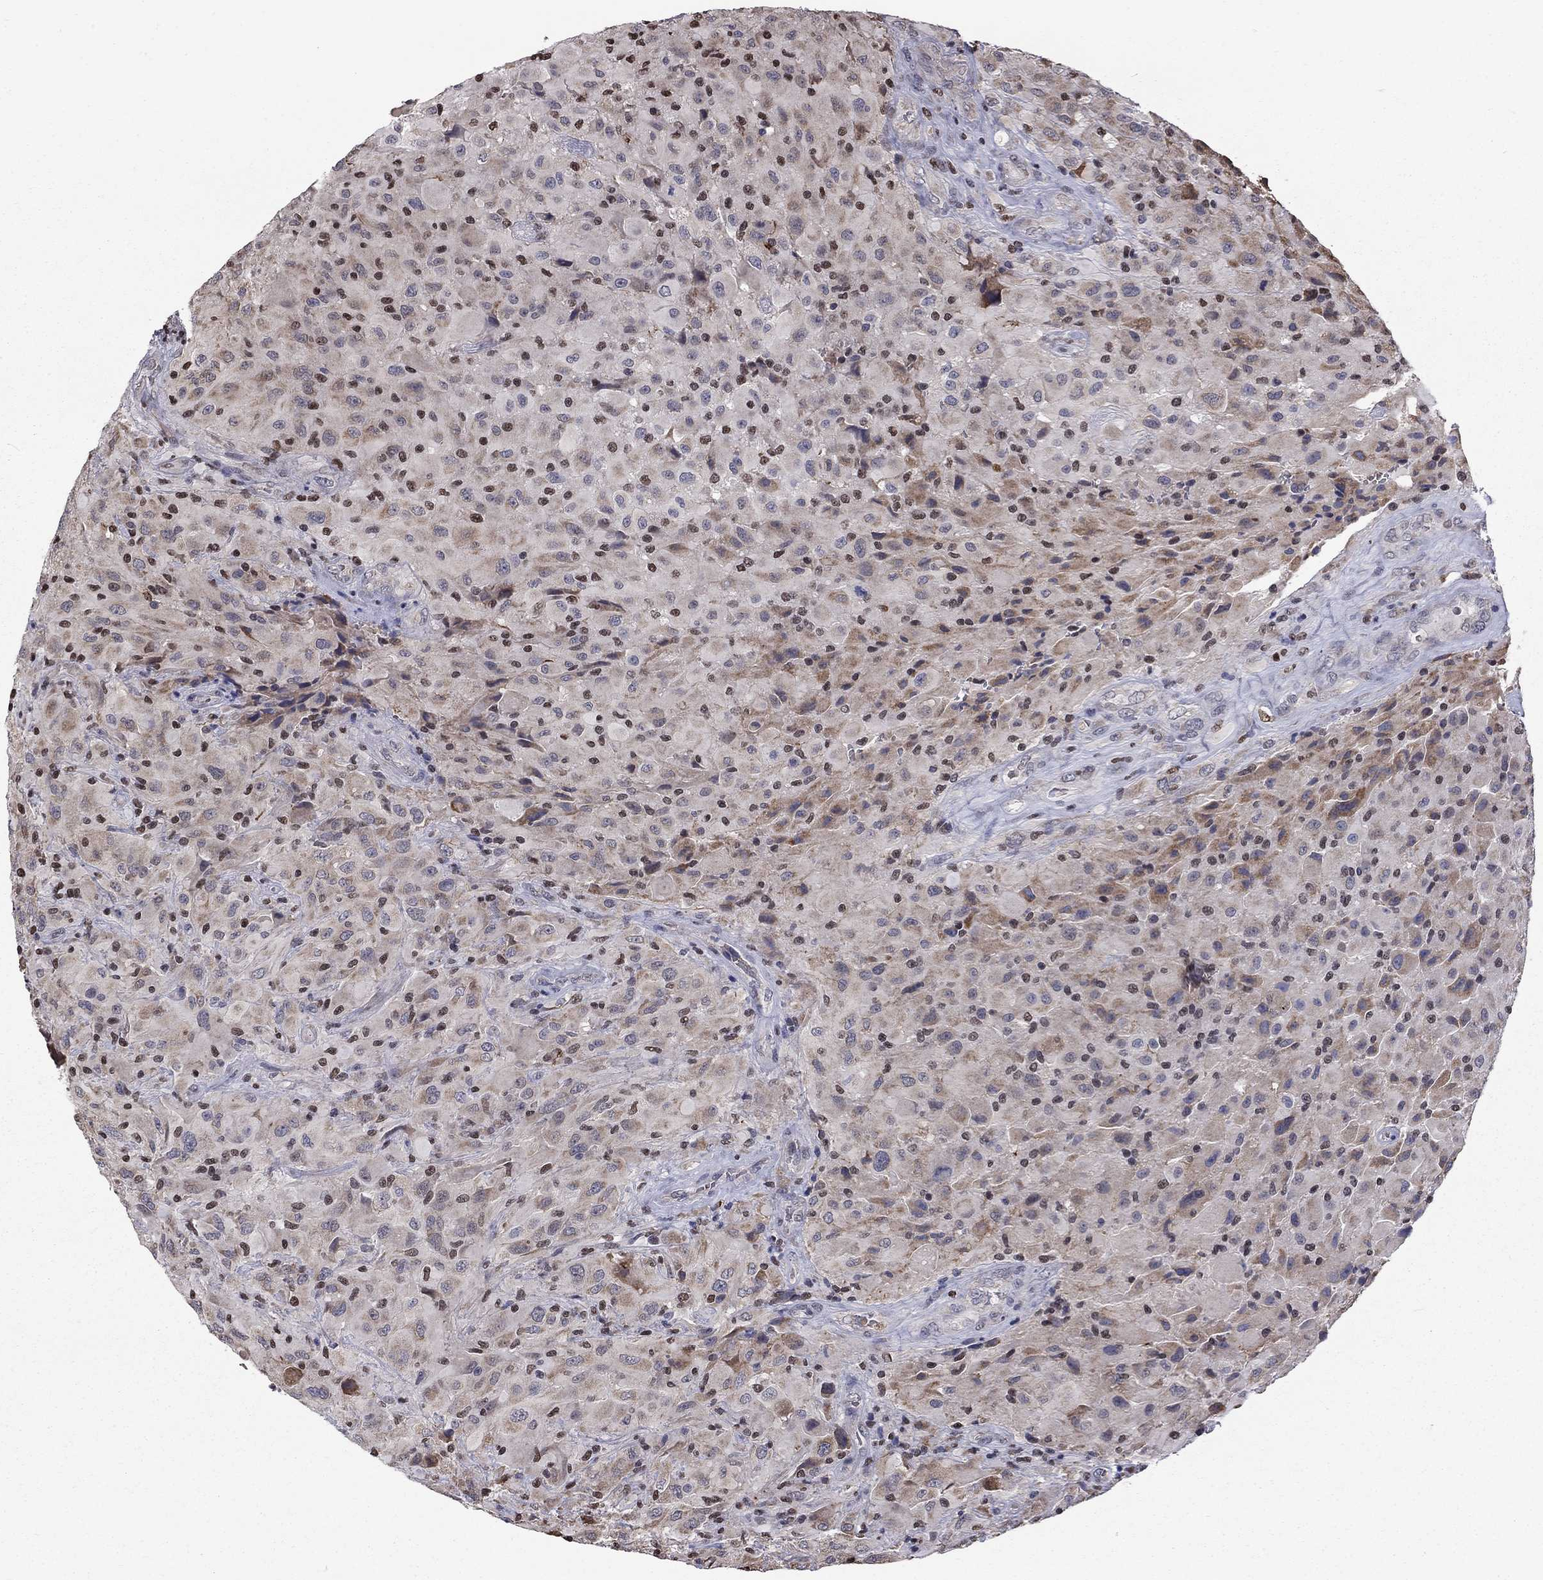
{"staining": {"intensity": "moderate", "quantity": "<25%", "location": "cytoplasmic/membranous"}, "tissue": "glioma", "cell_type": "Tumor cells", "image_type": "cancer", "snomed": [{"axis": "morphology", "description": "Glioma, malignant, High grade"}, {"axis": "topography", "description": "Cerebral cortex"}], "caption": "DAB immunohistochemical staining of human glioma displays moderate cytoplasmic/membranous protein staining in approximately <25% of tumor cells. The staining was performed using DAB, with brown indicating positive protein expression. Nuclei are stained blue with hematoxylin.", "gene": "HSPB2", "patient": {"sex": "male", "age": 35}}